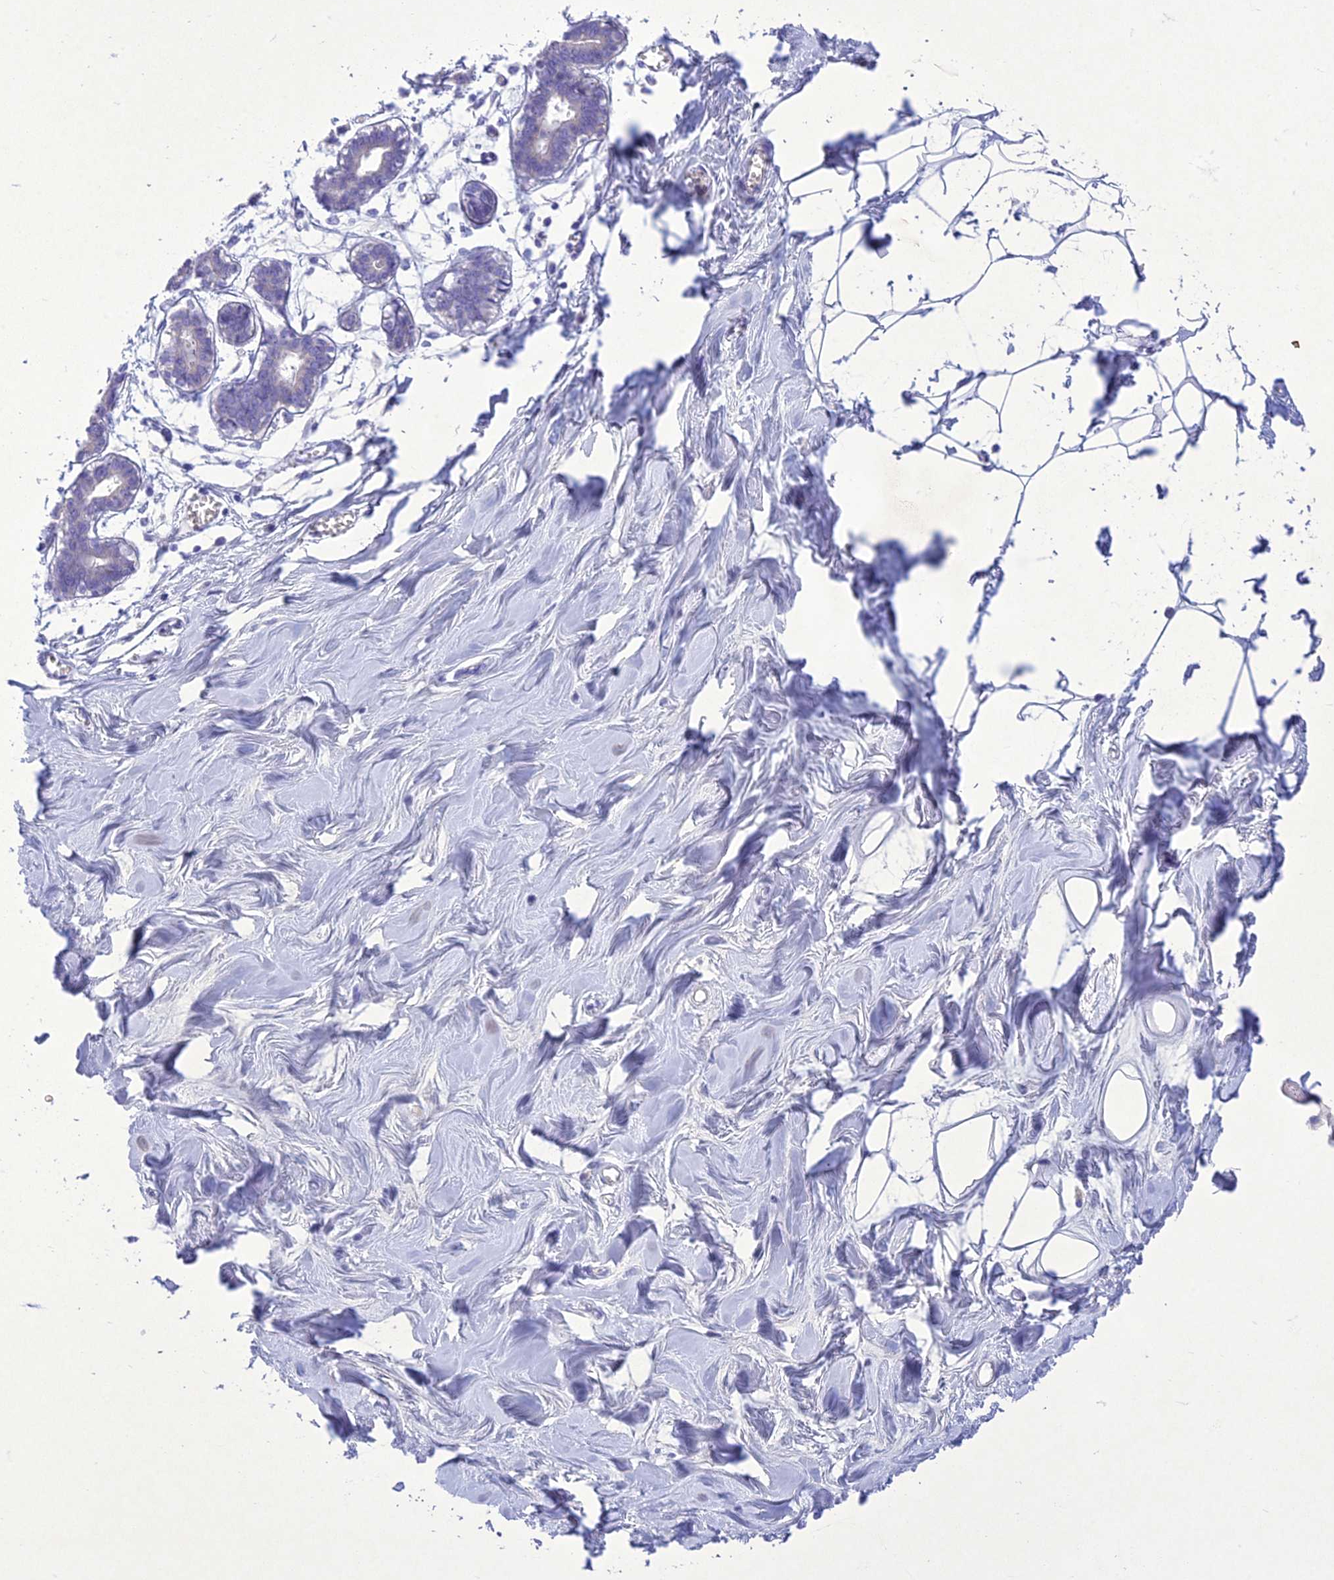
{"staining": {"intensity": "negative", "quantity": "none", "location": "none"}, "tissue": "breast", "cell_type": "Adipocytes", "image_type": "normal", "snomed": [{"axis": "morphology", "description": "Normal tissue, NOS"}, {"axis": "topography", "description": "Breast"}], "caption": "Photomicrograph shows no protein staining in adipocytes of normal breast. Nuclei are stained in blue.", "gene": "SLC13A5", "patient": {"sex": "female", "age": 27}}